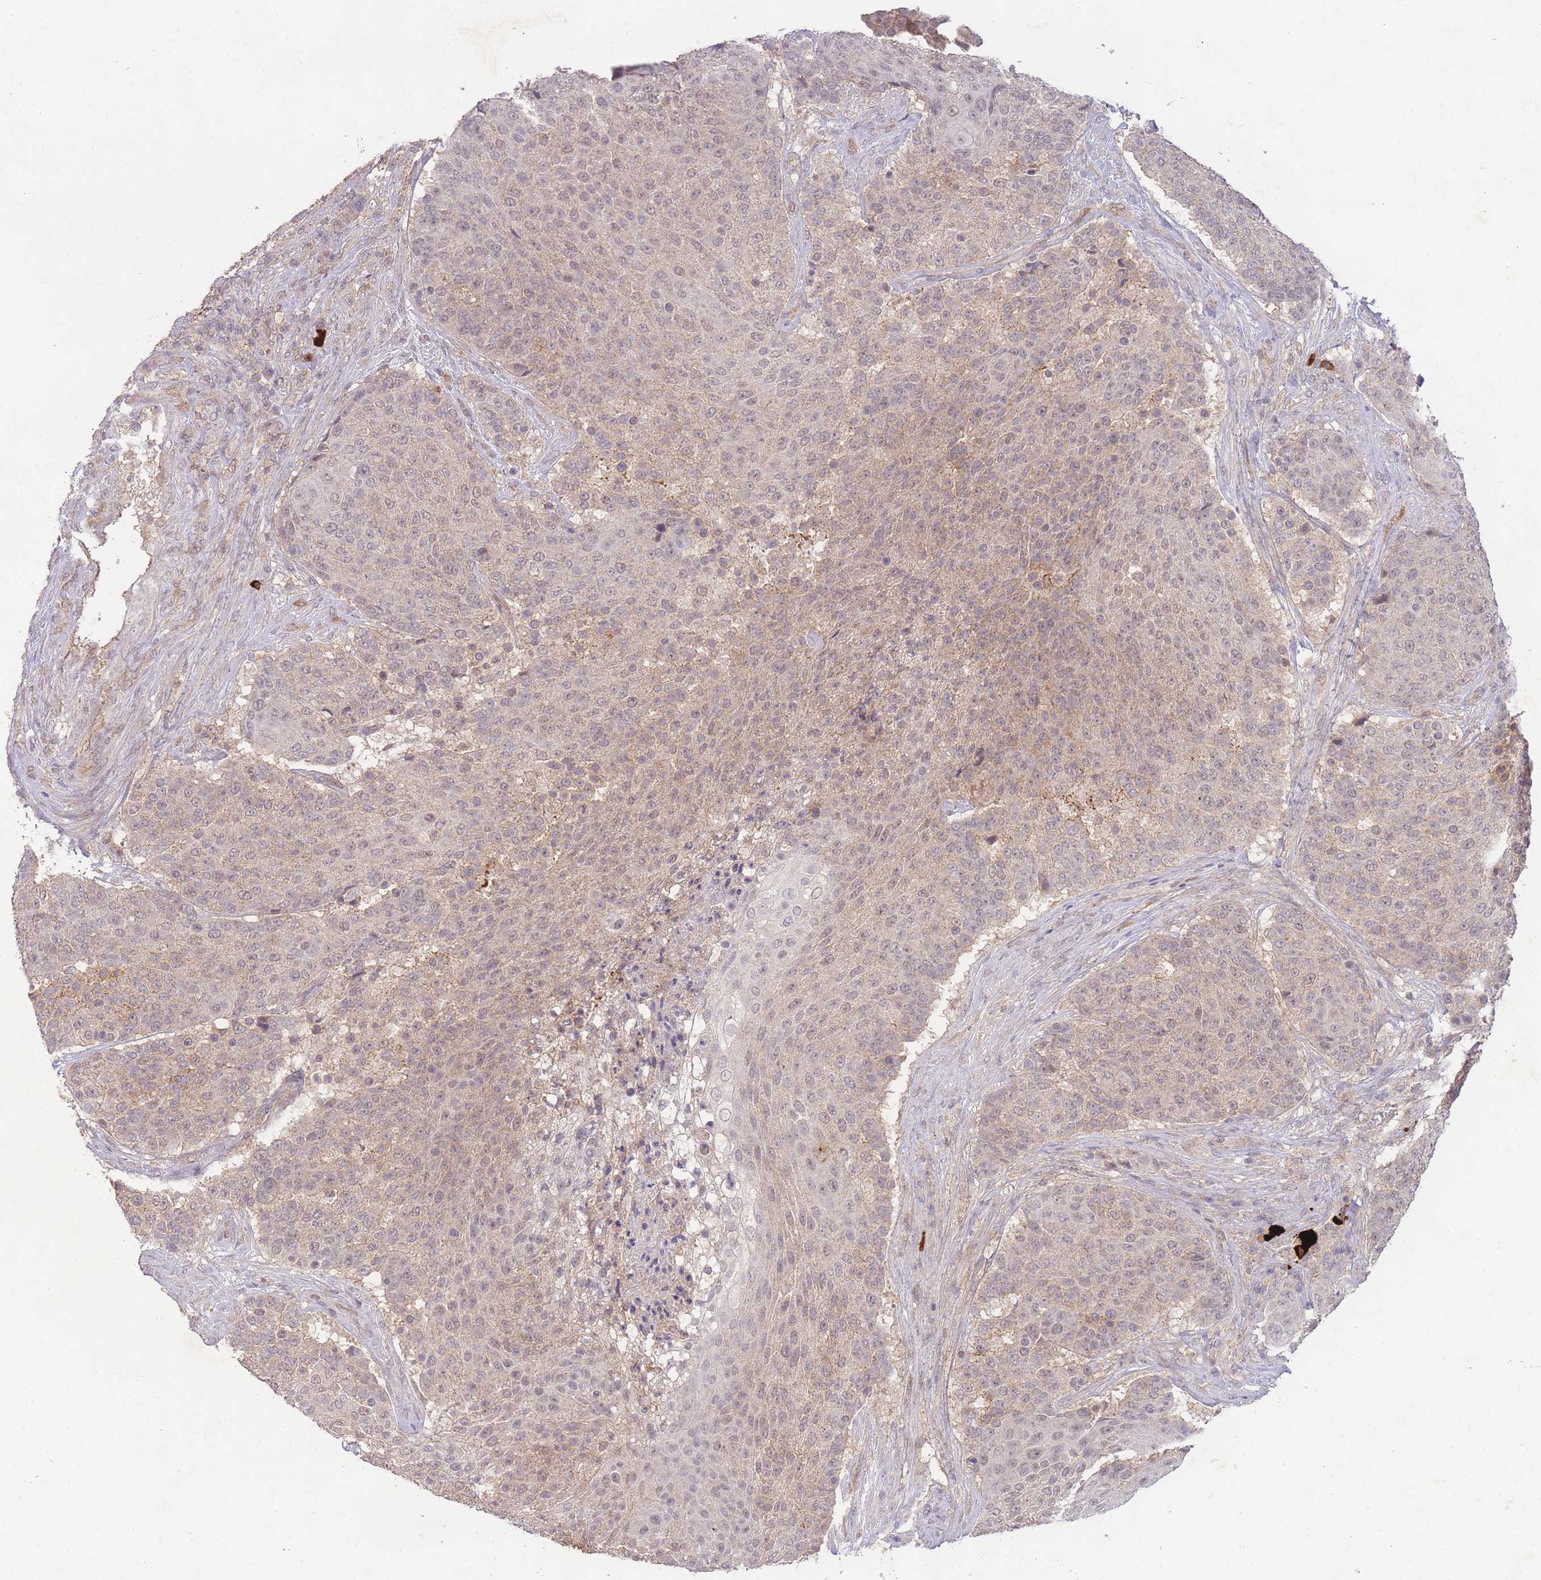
{"staining": {"intensity": "weak", "quantity": "25%-75%", "location": "nuclear"}, "tissue": "urothelial cancer", "cell_type": "Tumor cells", "image_type": "cancer", "snomed": [{"axis": "morphology", "description": "Urothelial carcinoma, High grade"}, {"axis": "topography", "description": "Urinary bladder"}], "caption": "Brown immunohistochemical staining in high-grade urothelial carcinoma reveals weak nuclear expression in approximately 25%-75% of tumor cells. Nuclei are stained in blue.", "gene": "RNF144B", "patient": {"sex": "female", "age": 63}}